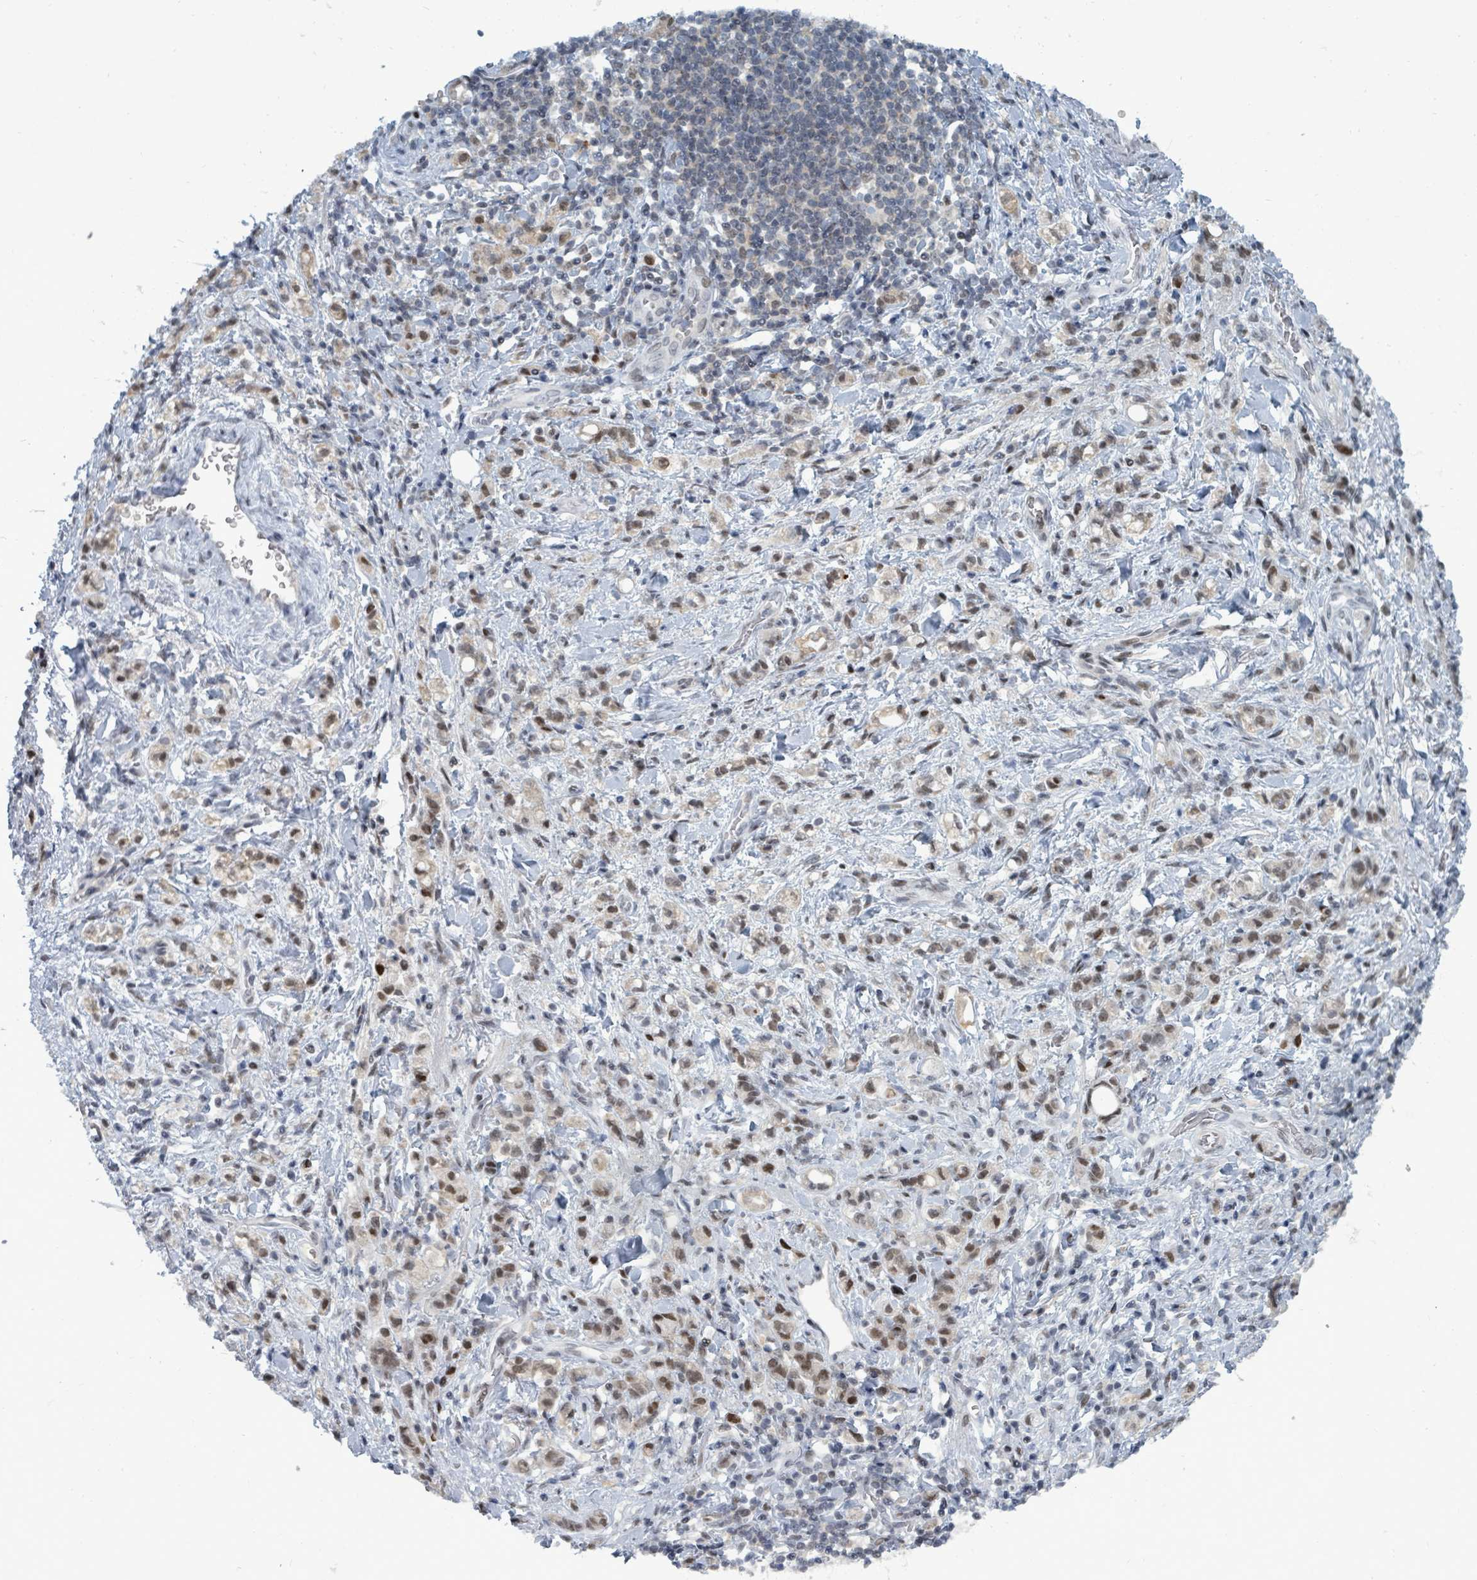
{"staining": {"intensity": "moderate", "quantity": ">75%", "location": "nuclear"}, "tissue": "stomach cancer", "cell_type": "Tumor cells", "image_type": "cancer", "snomed": [{"axis": "morphology", "description": "Adenocarcinoma, NOS"}, {"axis": "topography", "description": "Stomach"}], "caption": "High-magnification brightfield microscopy of stomach adenocarcinoma stained with DAB (brown) and counterstained with hematoxylin (blue). tumor cells exhibit moderate nuclear staining is identified in approximately>75% of cells.", "gene": "UCK1", "patient": {"sex": "male", "age": 77}}